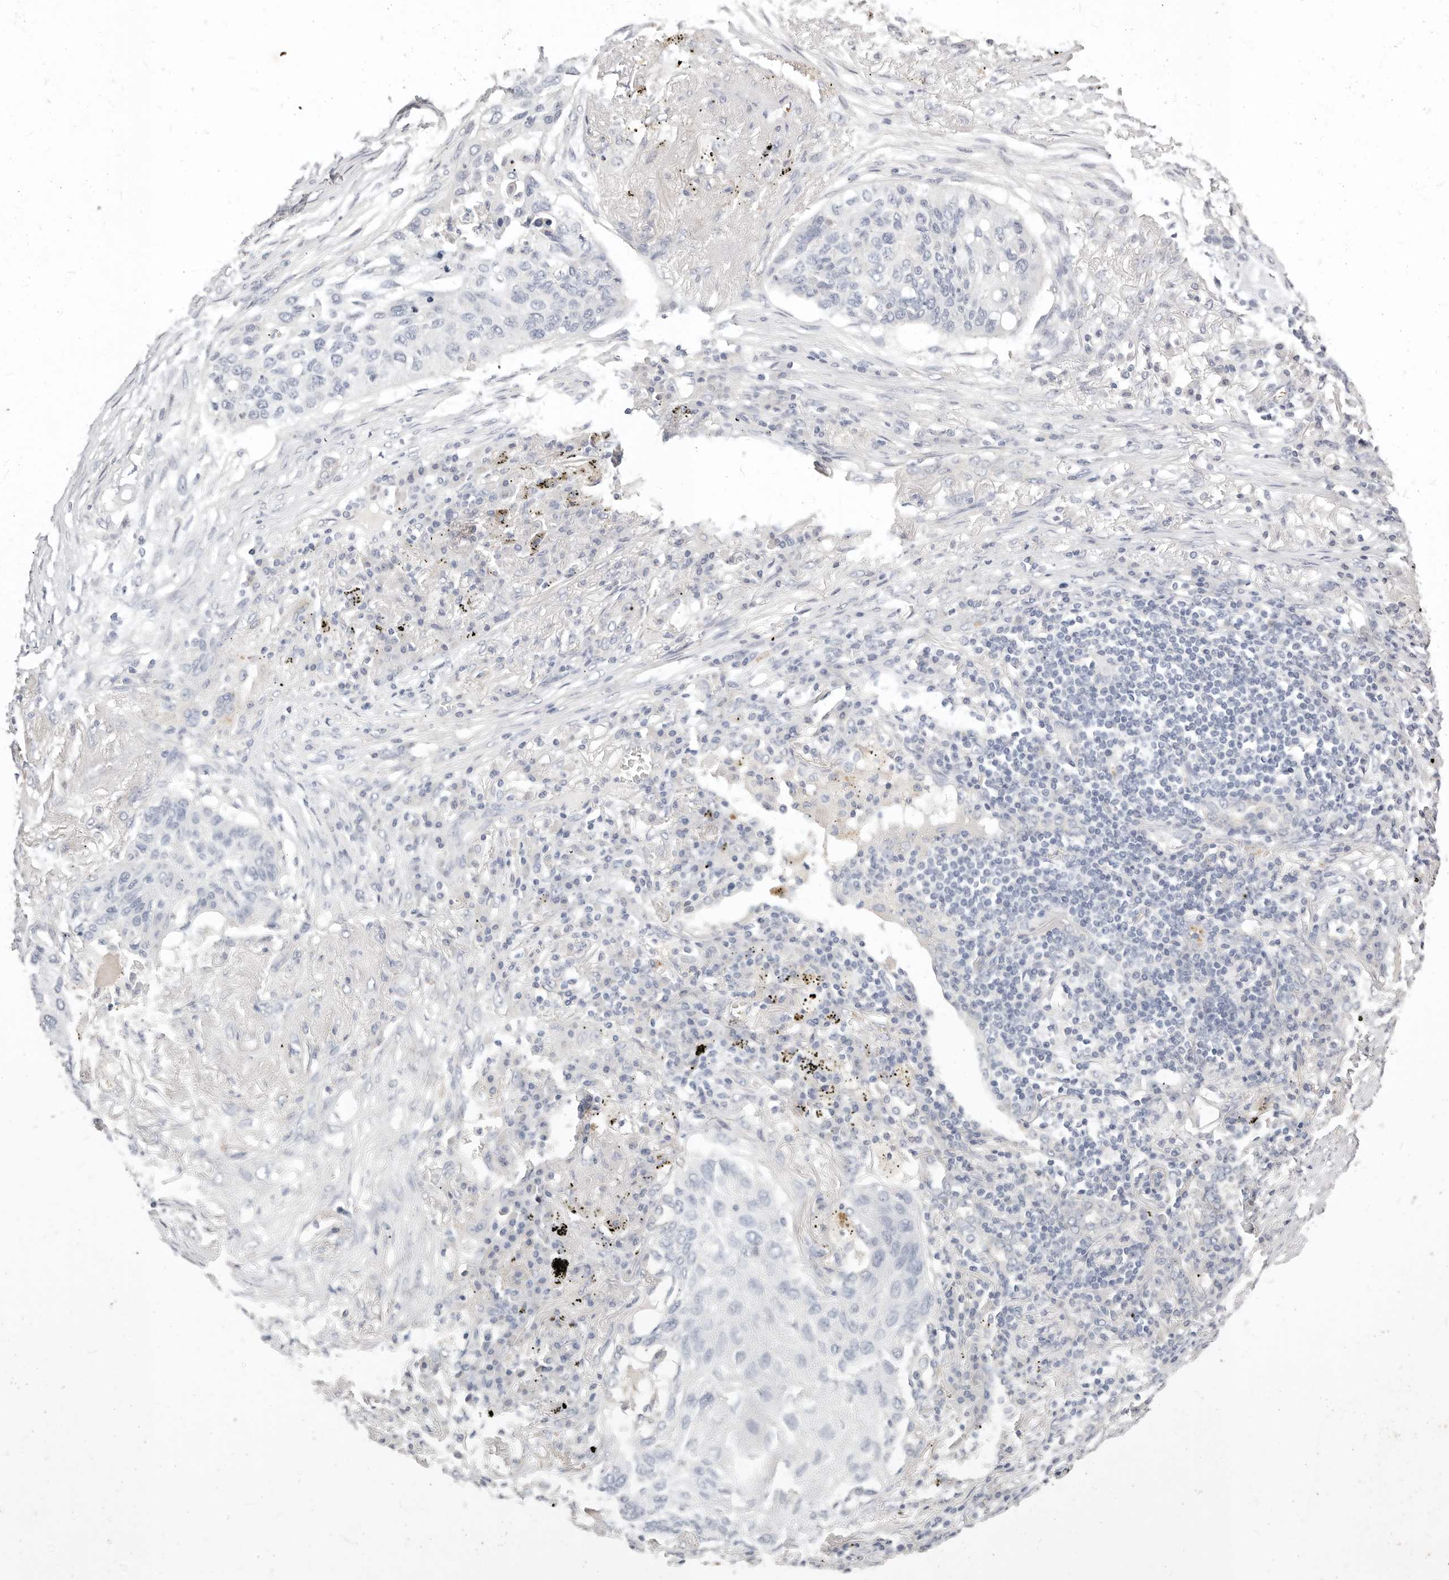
{"staining": {"intensity": "negative", "quantity": "none", "location": "none"}, "tissue": "lung cancer", "cell_type": "Tumor cells", "image_type": "cancer", "snomed": [{"axis": "morphology", "description": "Squamous cell carcinoma, NOS"}, {"axis": "topography", "description": "Lung"}], "caption": "The histopathology image displays no staining of tumor cells in lung cancer (squamous cell carcinoma).", "gene": "TMEM63B", "patient": {"sex": "female", "age": 63}}